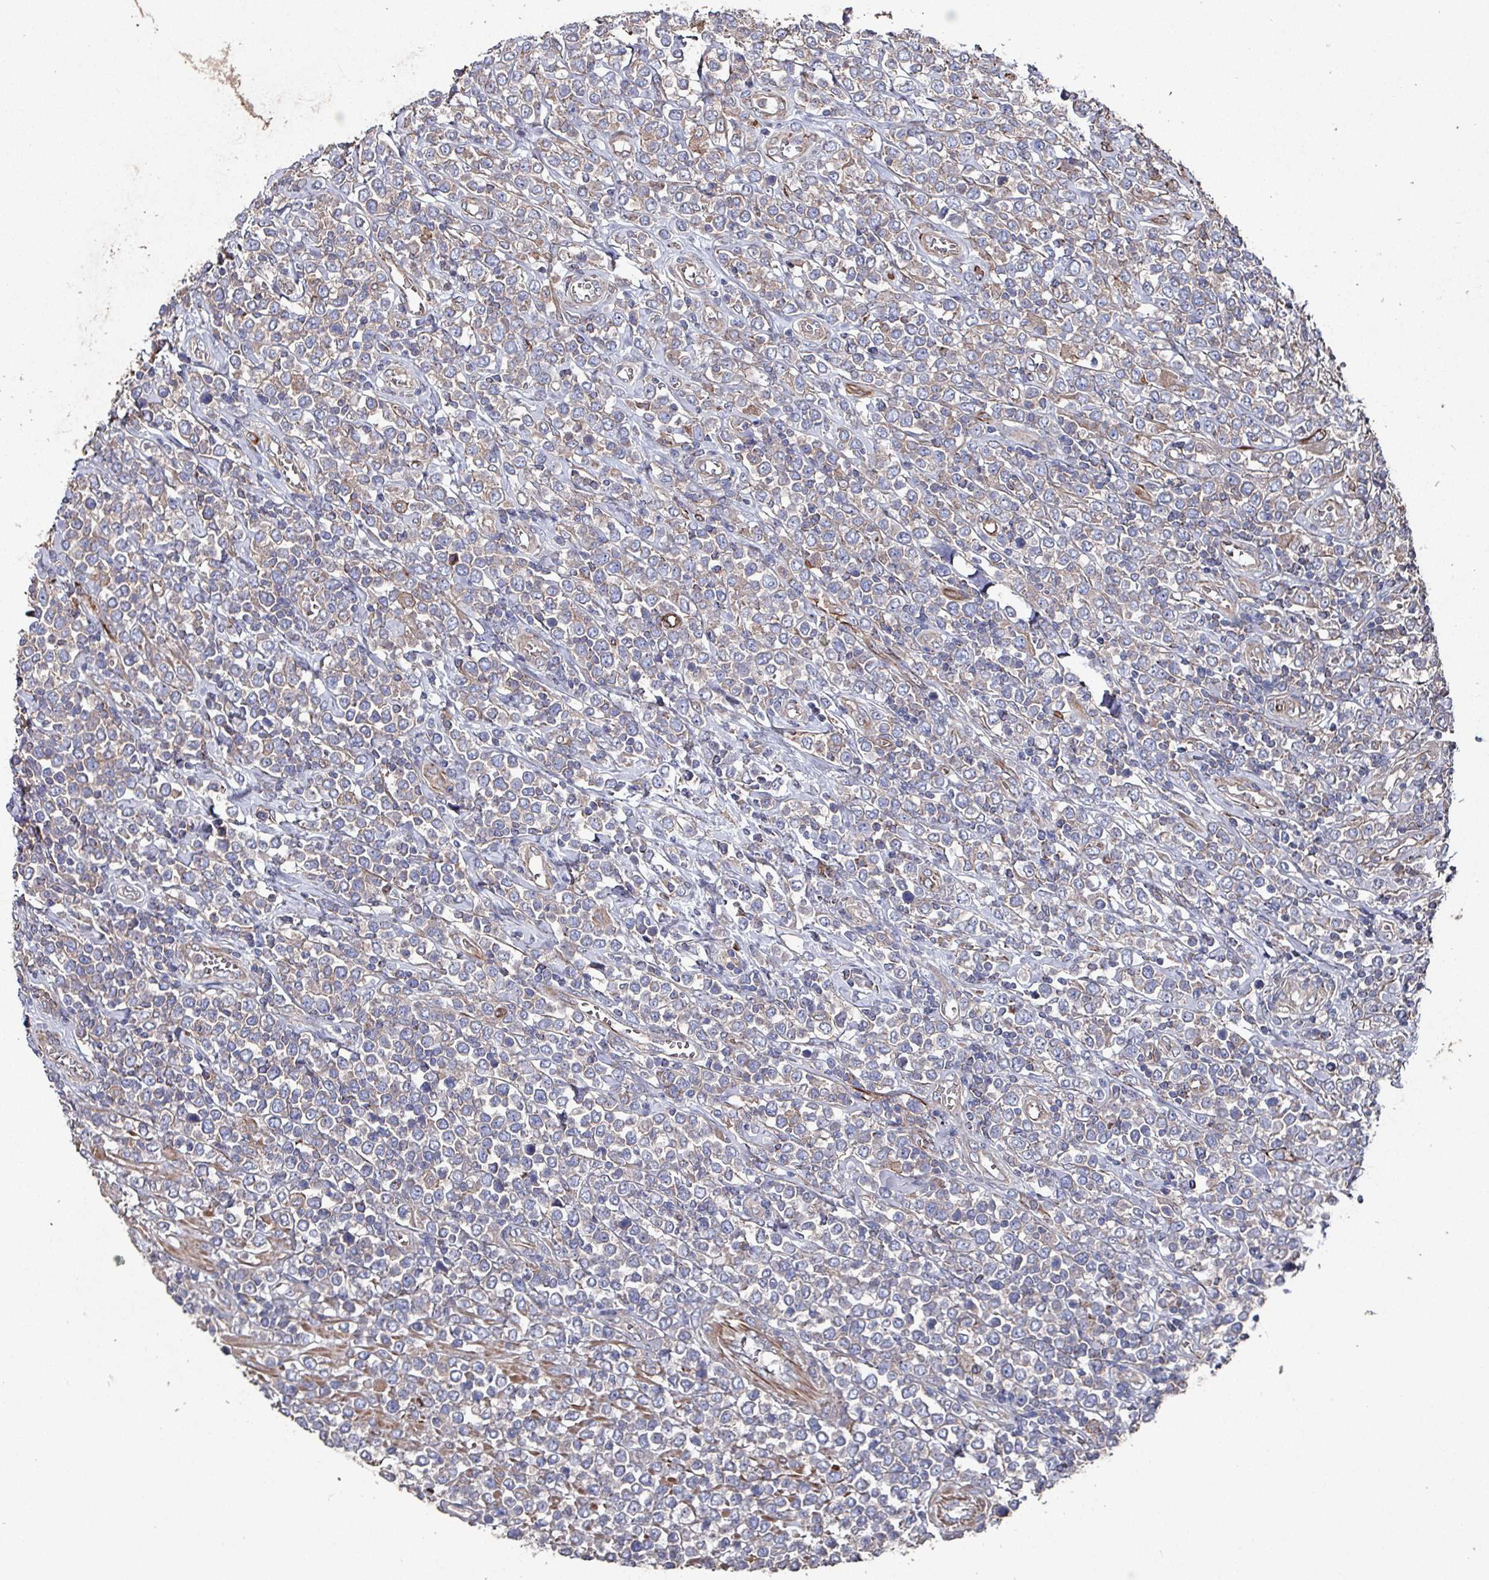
{"staining": {"intensity": "weak", "quantity": "<25%", "location": "cytoplasmic/membranous"}, "tissue": "lymphoma", "cell_type": "Tumor cells", "image_type": "cancer", "snomed": [{"axis": "morphology", "description": "Malignant lymphoma, non-Hodgkin's type, High grade"}, {"axis": "topography", "description": "Soft tissue"}], "caption": "The micrograph displays no staining of tumor cells in lymphoma. (Brightfield microscopy of DAB IHC at high magnification).", "gene": "ANO10", "patient": {"sex": "female", "age": 56}}